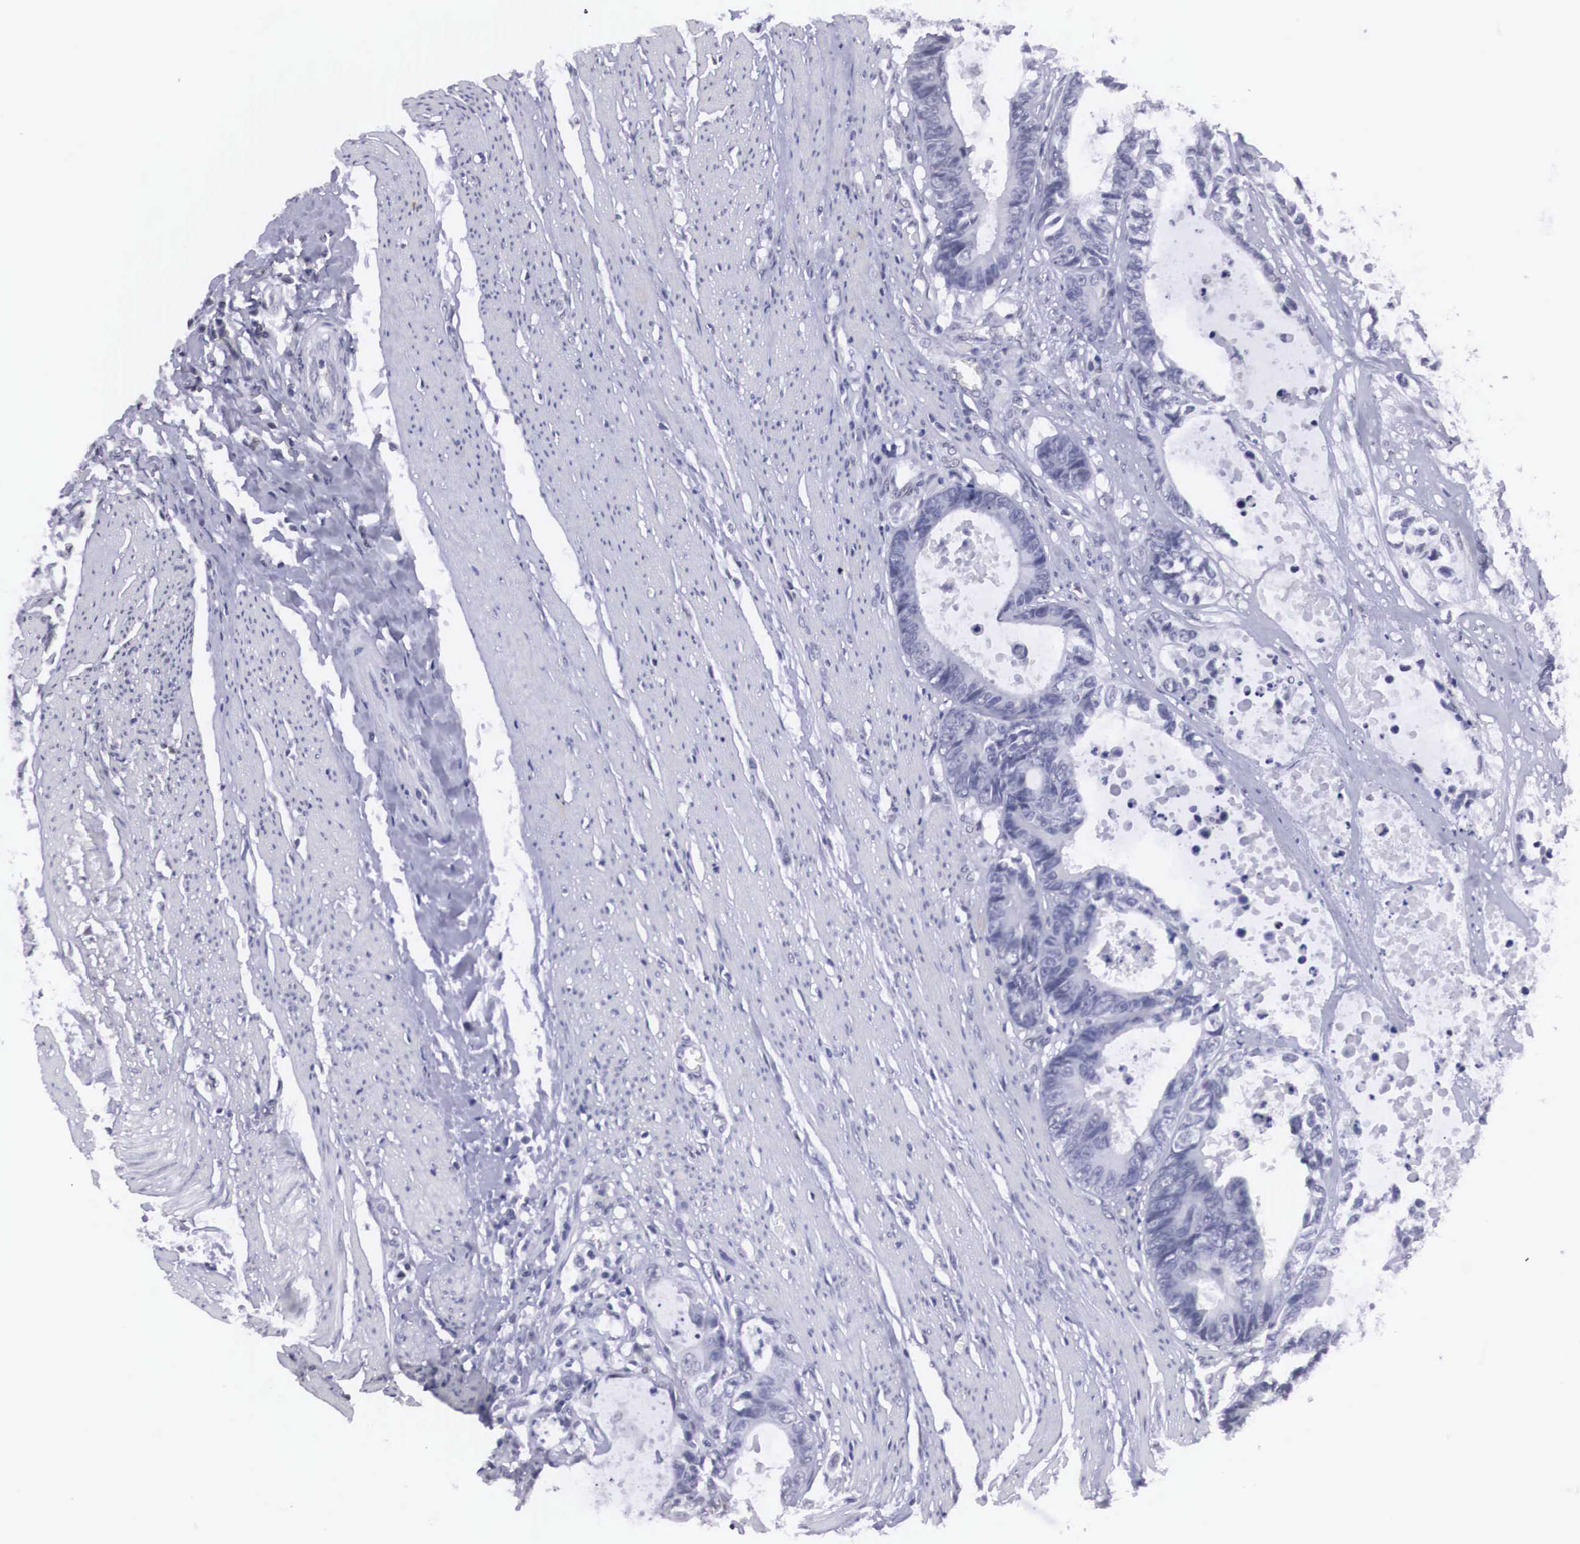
{"staining": {"intensity": "negative", "quantity": "none", "location": "none"}, "tissue": "colorectal cancer", "cell_type": "Tumor cells", "image_type": "cancer", "snomed": [{"axis": "morphology", "description": "Adenocarcinoma, NOS"}, {"axis": "topography", "description": "Rectum"}], "caption": "Colorectal cancer was stained to show a protein in brown. There is no significant expression in tumor cells.", "gene": "C22orf31", "patient": {"sex": "female", "age": 98}}